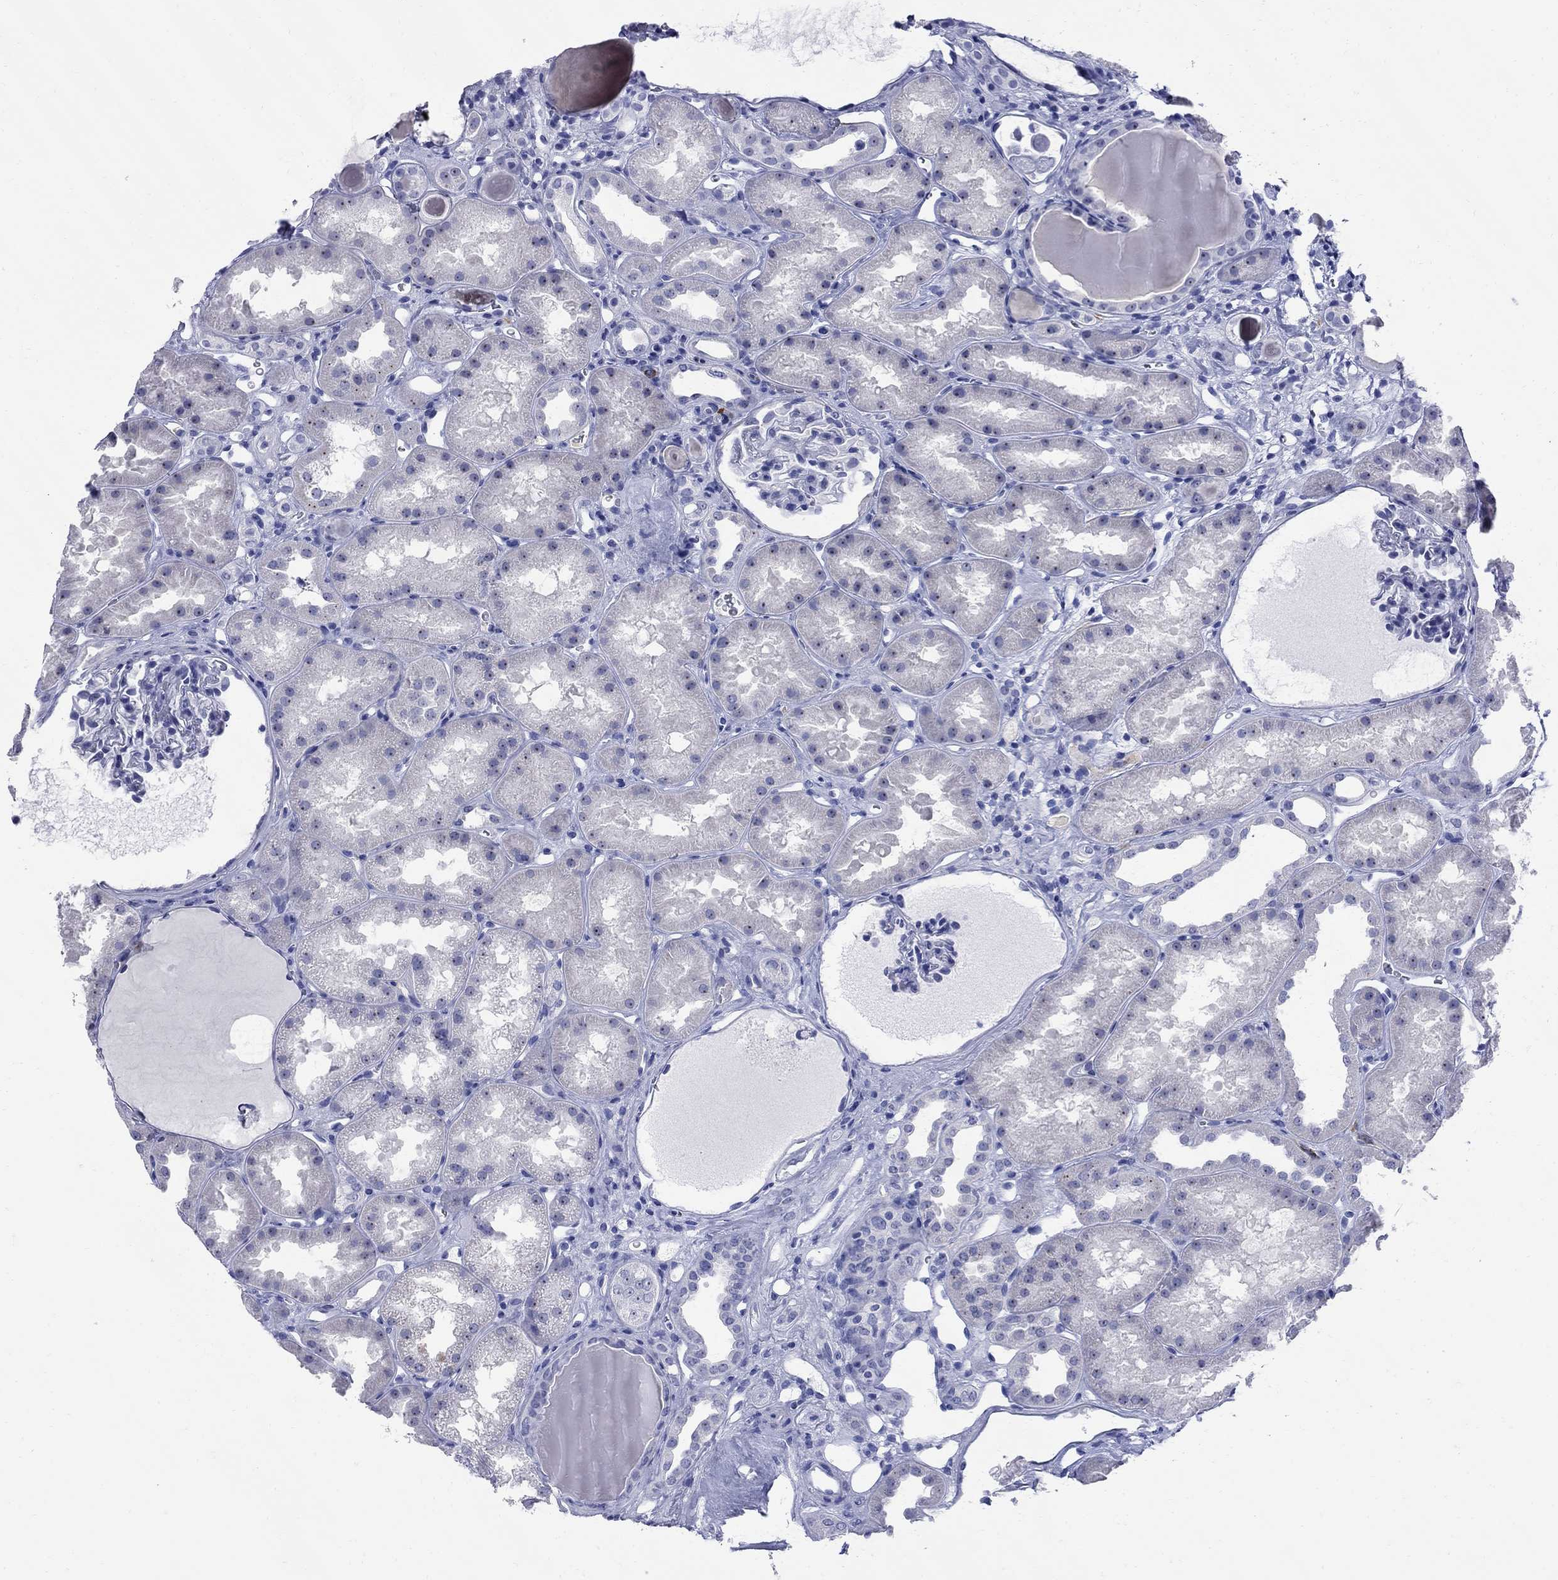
{"staining": {"intensity": "negative", "quantity": "none", "location": "none"}, "tissue": "kidney", "cell_type": "Cells in glomeruli", "image_type": "normal", "snomed": [{"axis": "morphology", "description": "Normal tissue, NOS"}, {"axis": "topography", "description": "Kidney"}], "caption": "The photomicrograph reveals no significant positivity in cells in glomeruli of kidney. (Immunohistochemistry, brightfield microscopy, high magnification).", "gene": "TACC3", "patient": {"sex": "male", "age": 61}}